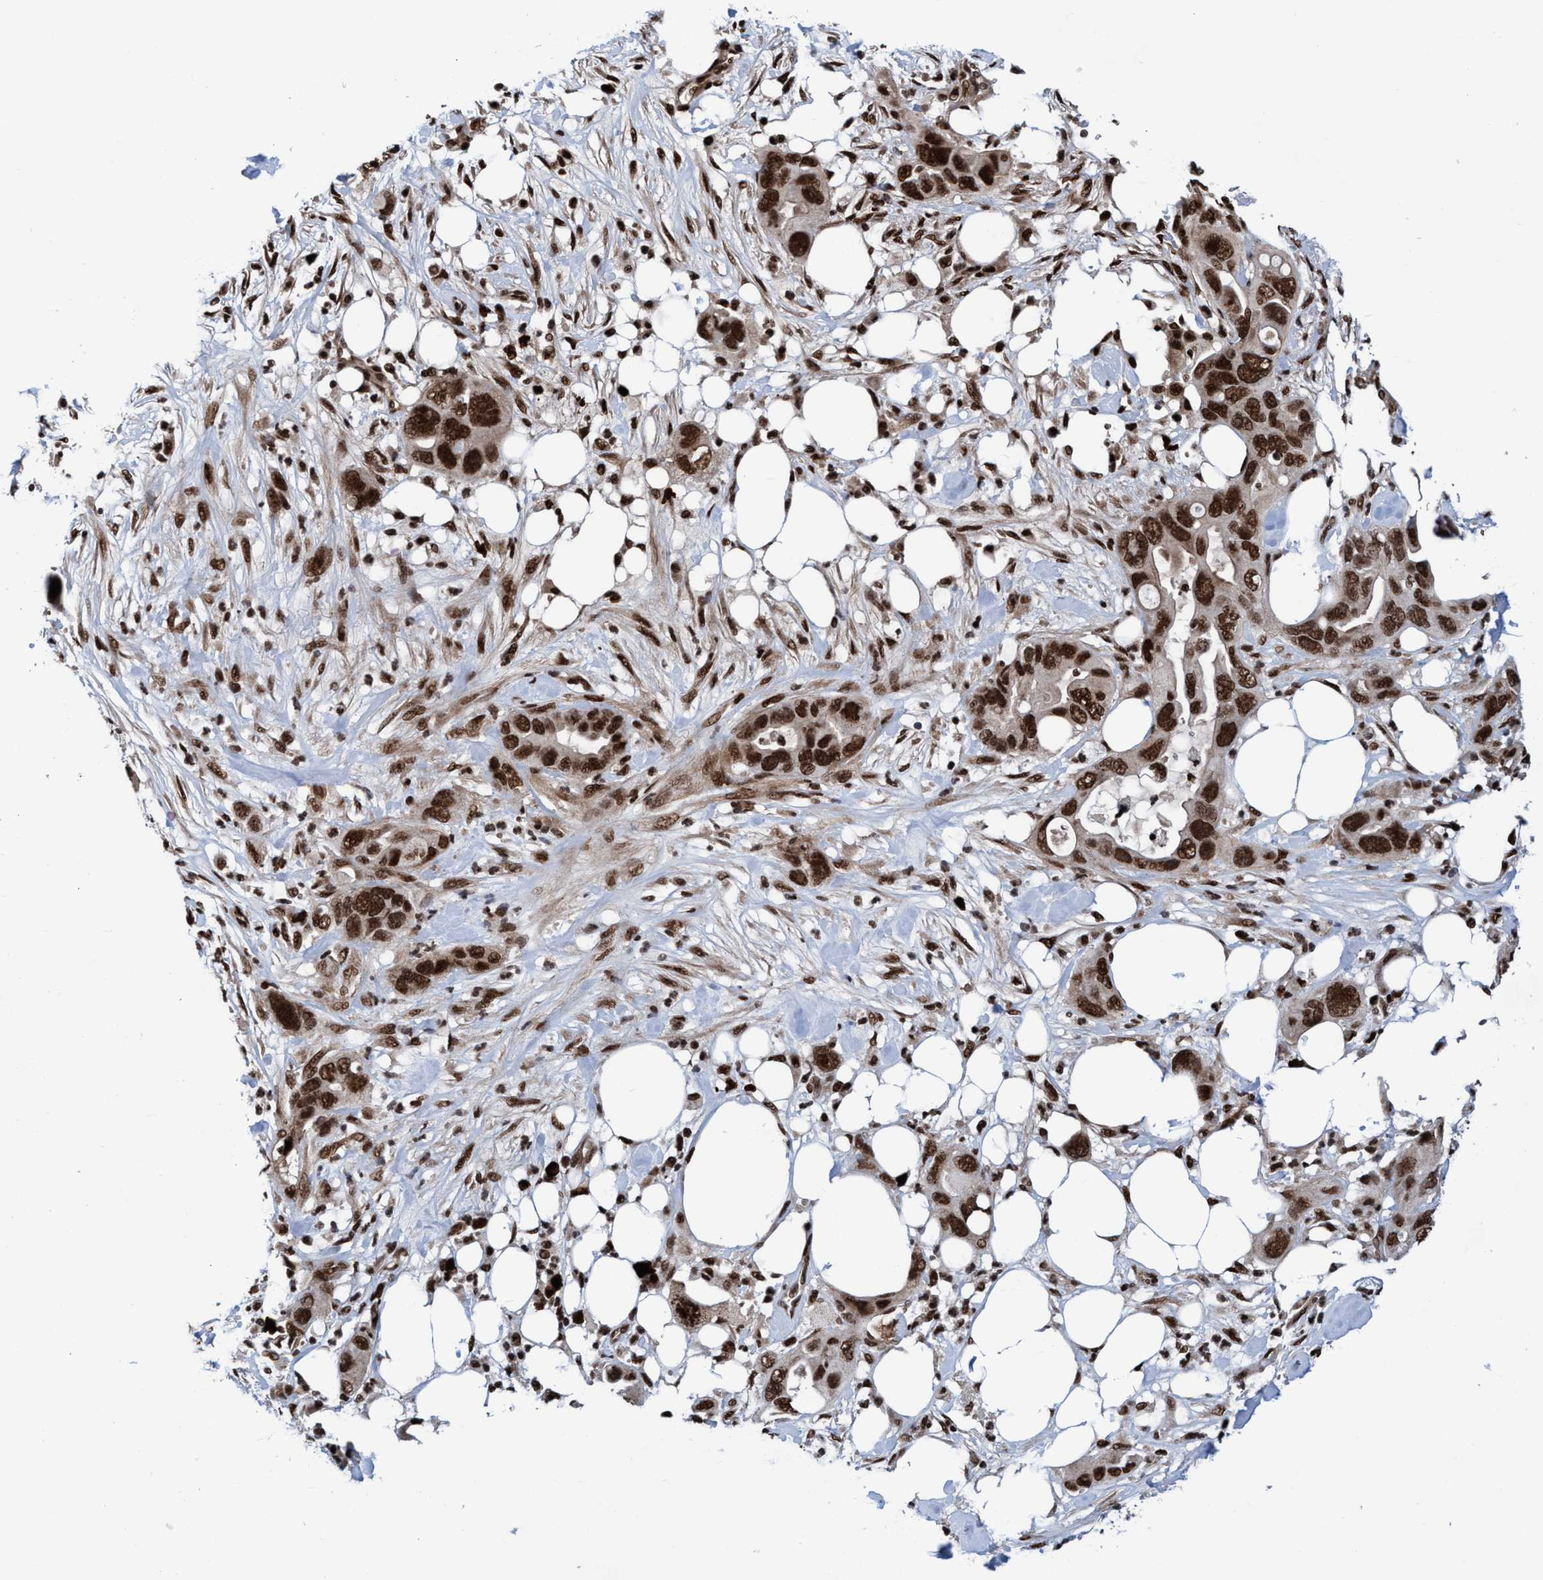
{"staining": {"intensity": "strong", "quantity": ">75%", "location": "nuclear"}, "tissue": "pancreatic cancer", "cell_type": "Tumor cells", "image_type": "cancer", "snomed": [{"axis": "morphology", "description": "Adenocarcinoma, NOS"}, {"axis": "topography", "description": "Pancreas"}], "caption": "Pancreatic cancer (adenocarcinoma) tissue demonstrates strong nuclear positivity in about >75% of tumor cells", "gene": "TOPBP1", "patient": {"sex": "female", "age": 71}}